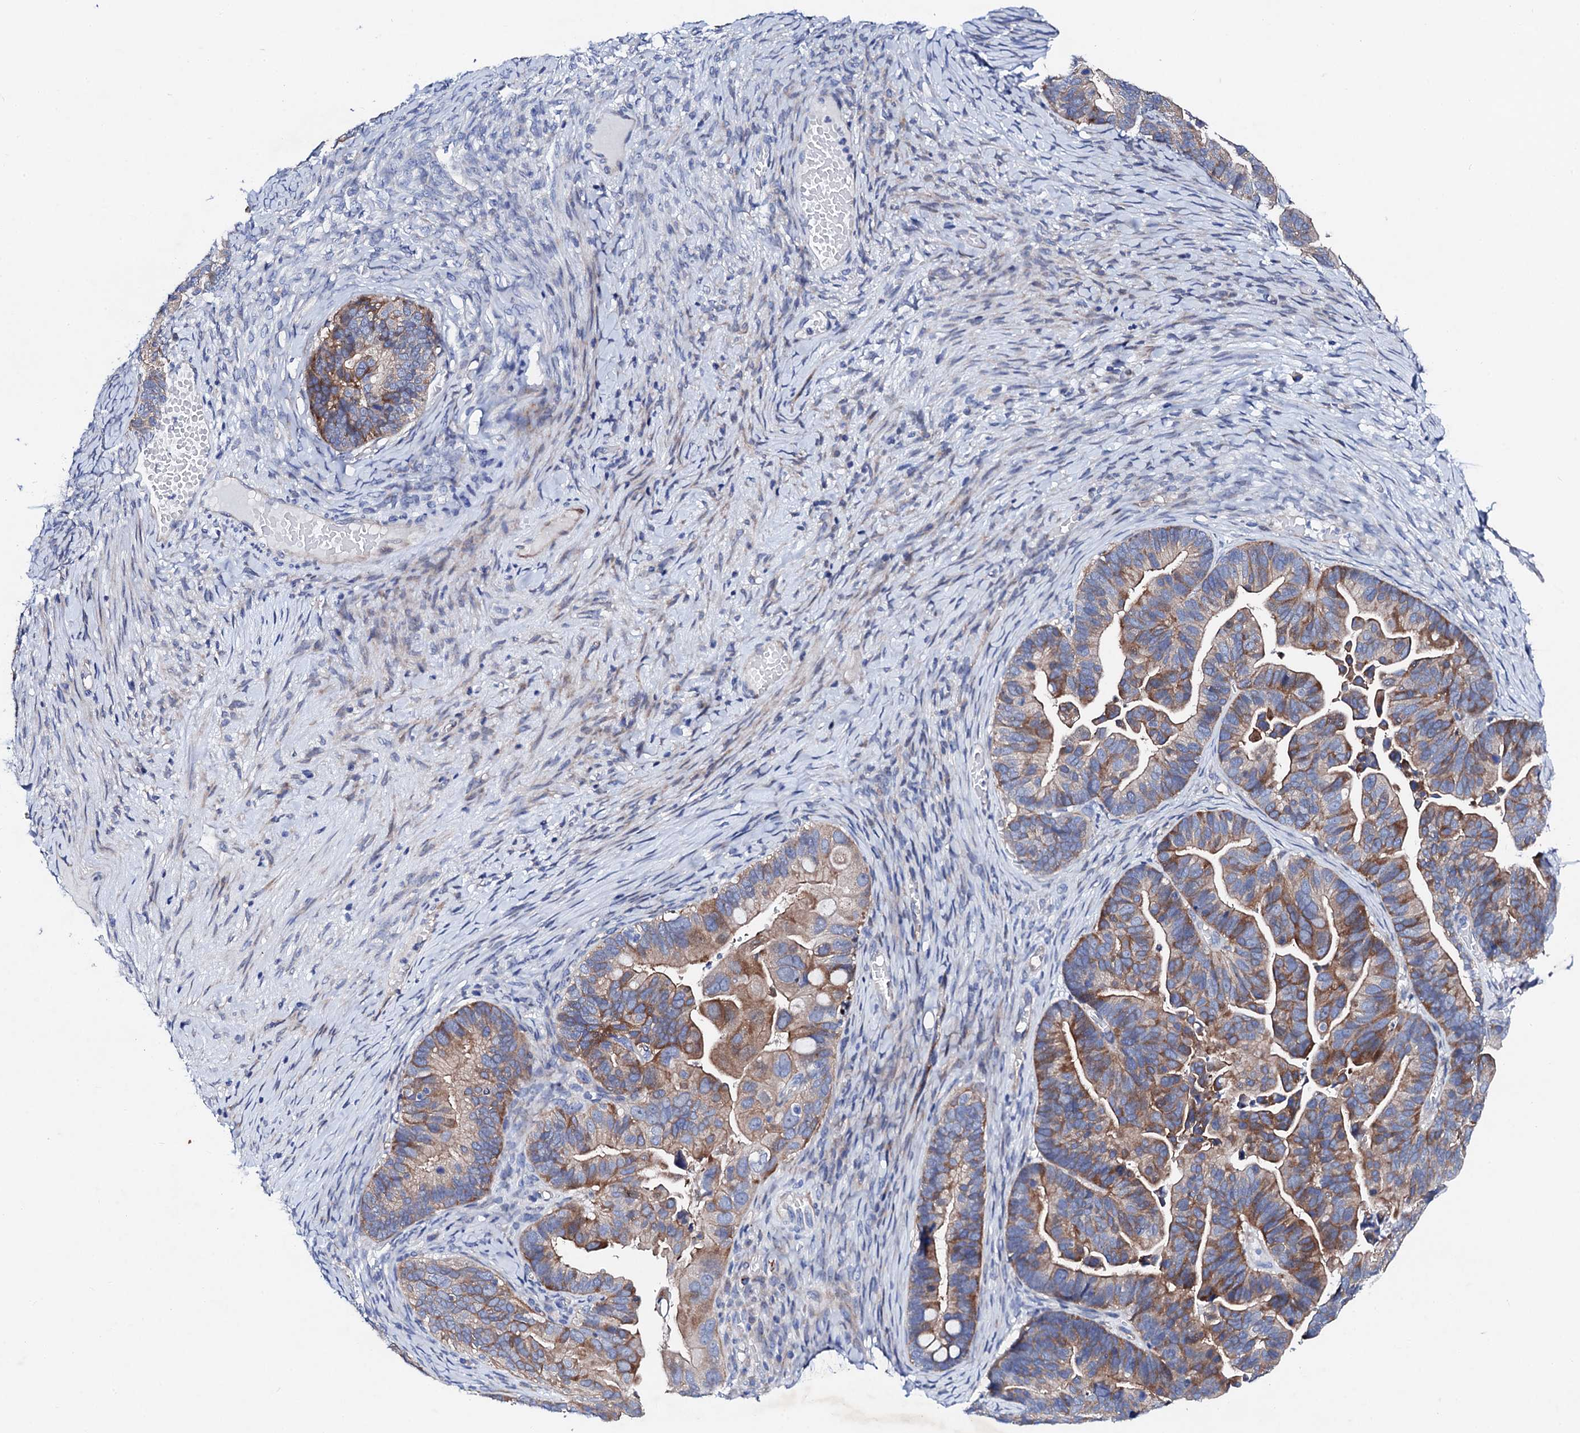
{"staining": {"intensity": "moderate", "quantity": "25%-75%", "location": "cytoplasmic/membranous"}, "tissue": "ovarian cancer", "cell_type": "Tumor cells", "image_type": "cancer", "snomed": [{"axis": "morphology", "description": "Cystadenocarcinoma, serous, NOS"}, {"axis": "topography", "description": "Ovary"}], "caption": "Moderate cytoplasmic/membranous expression for a protein is seen in approximately 25%-75% of tumor cells of ovarian serous cystadenocarcinoma using immunohistochemistry (IHC).", "gene": "TRDN", "patient": {"sex": "female", "age": 56}}